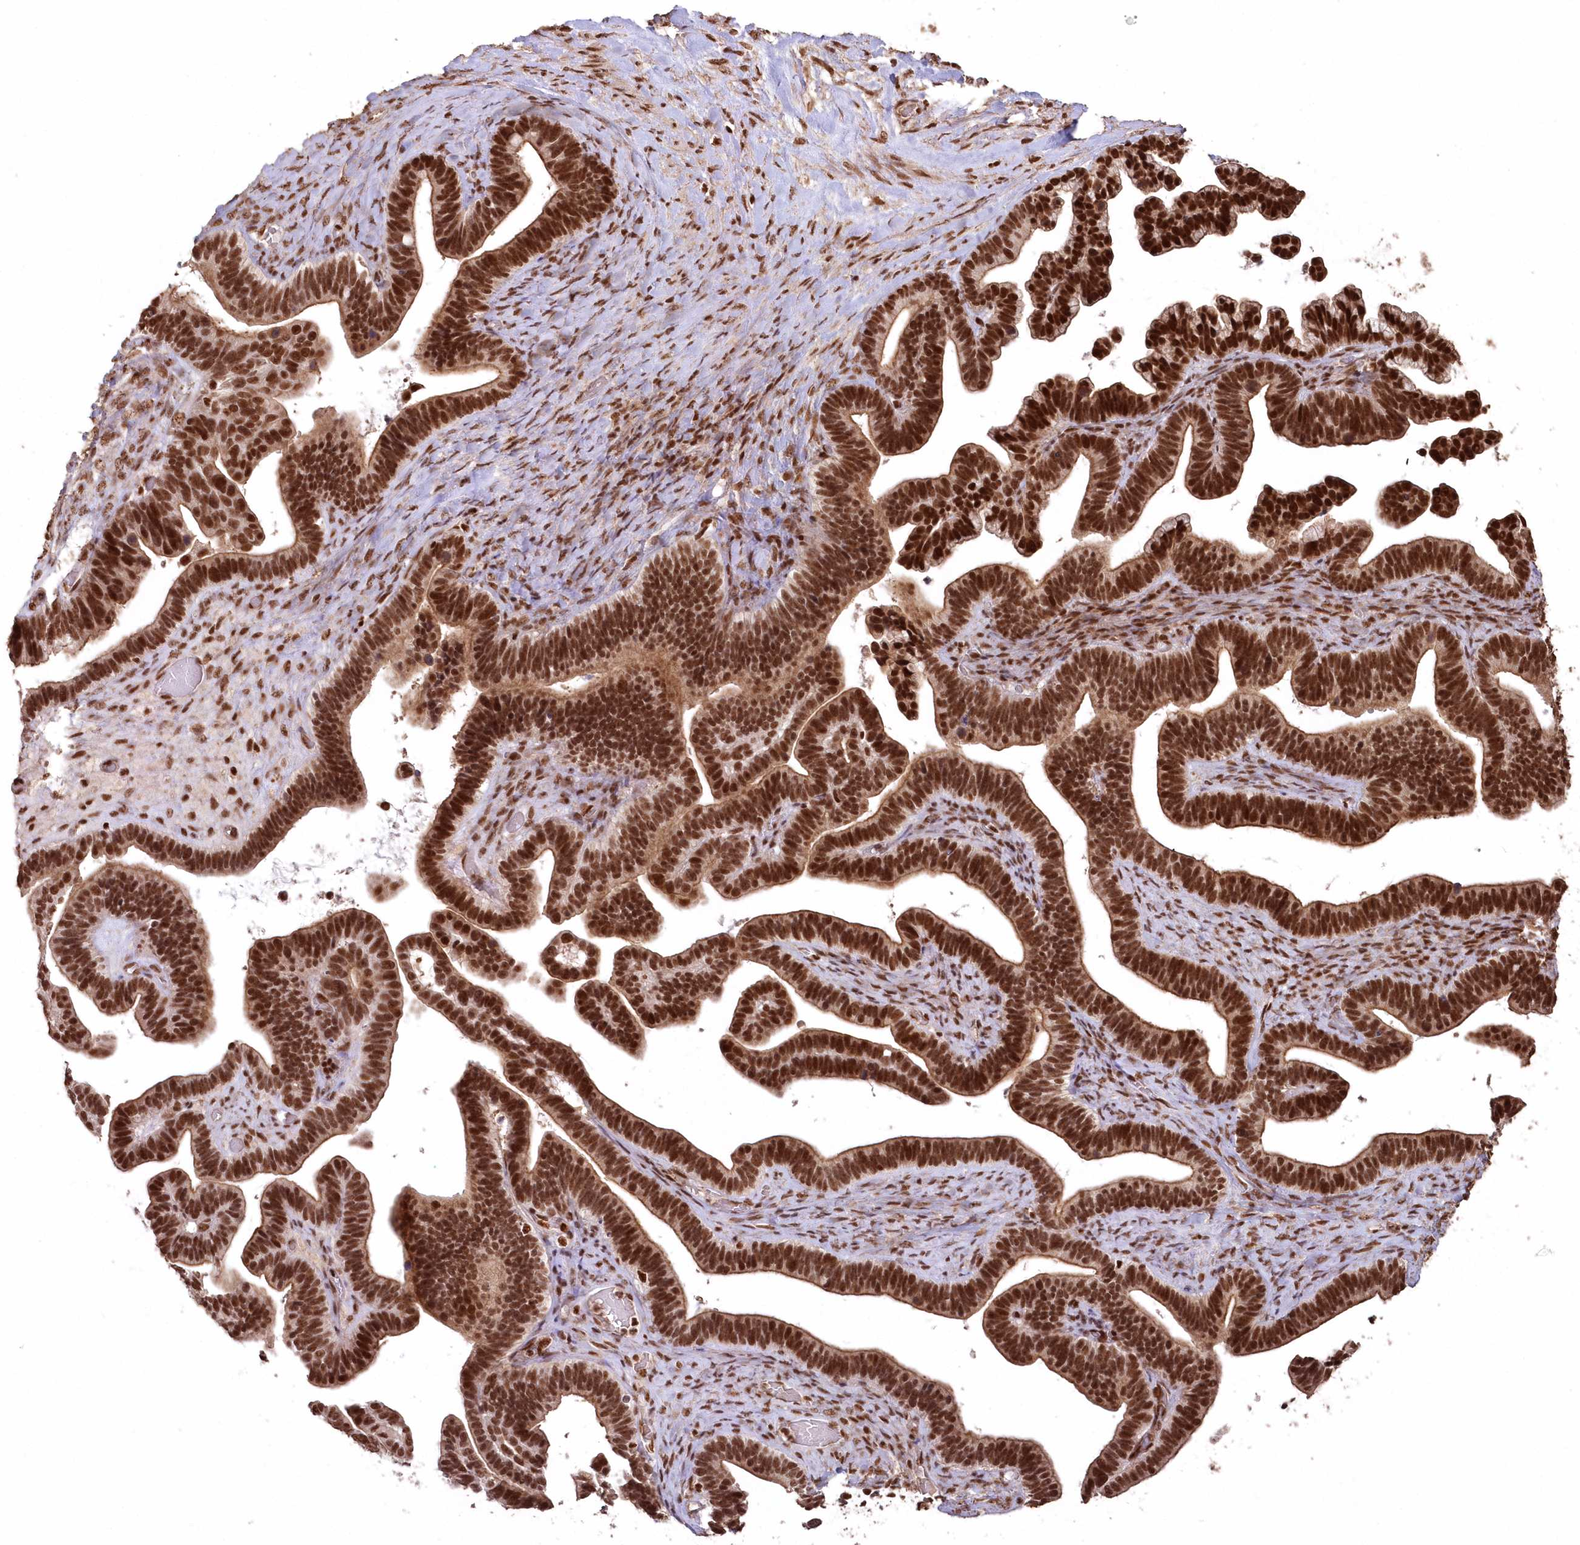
{"staining": {"intensity": "strong", "quantity": ">75%", "location": "cytoplasmic/membranous,nuclear"}, "tissue": "ovarian cancer", "cell_type": "Tumor cells", "image_type": "cancer", "snomed": [{"axis": "morphology", "description": "Cystadenocarcinoma, serous, NOS"}, {"axis": "topography", "description": "Ovary"}], "caption": "Human ovarian cancer (serous cystadenocarcinoma) stained with a protein marker reveals strong staining in tumor cells.", "gene": "PDS5A", "patient": {"sex": "female", "age": 56}}